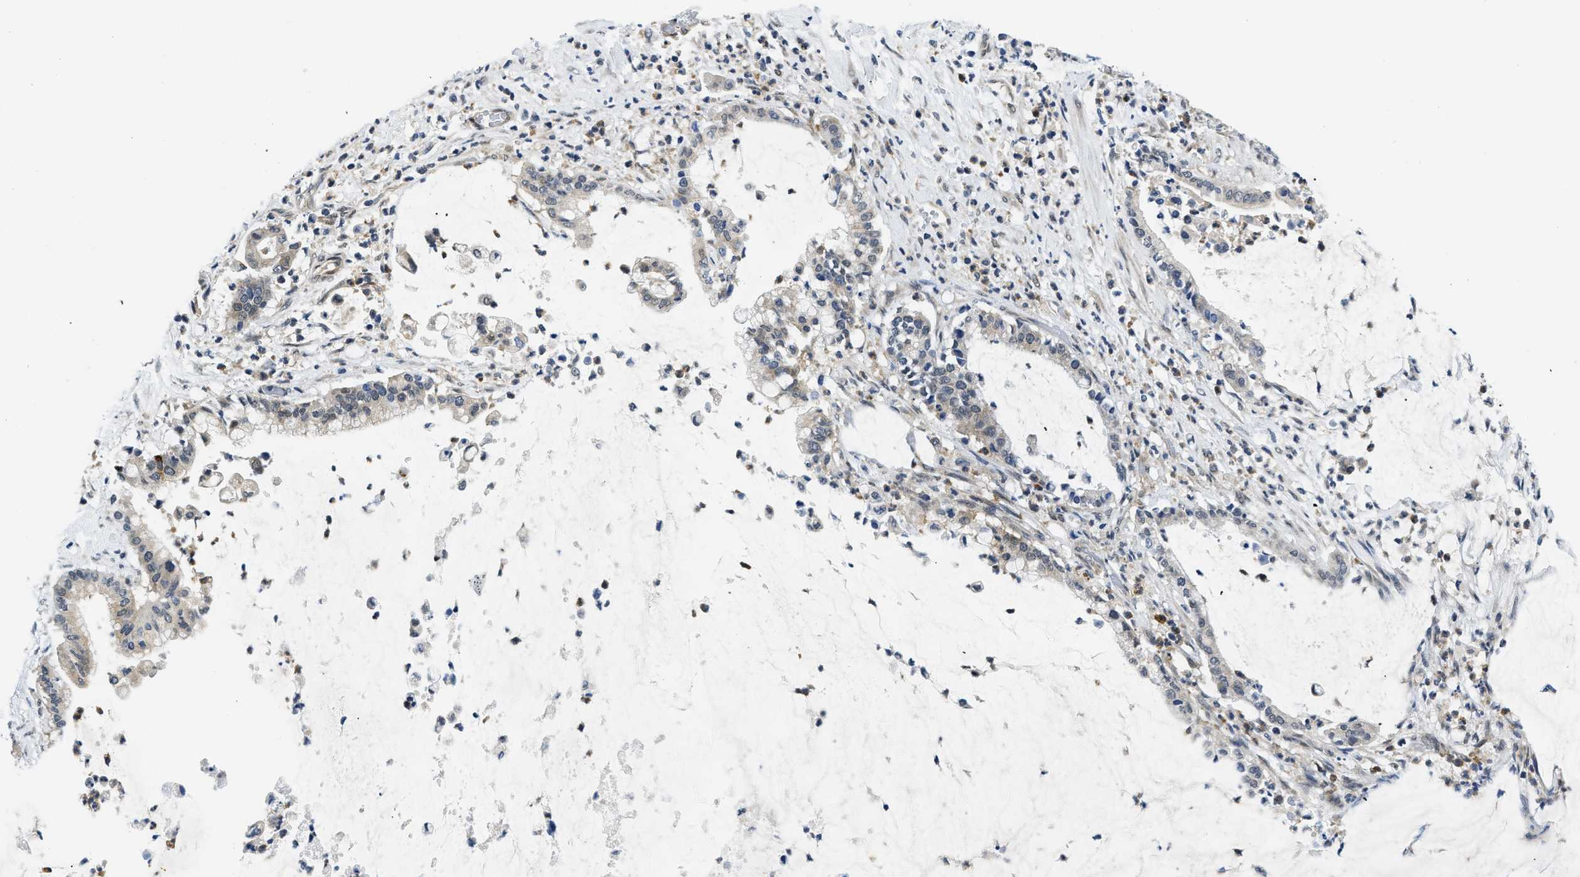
{"staining": {"intensity": "negative", "quantity": "none", "location": "none"}, "tissue": "pancreatic cancer", "cell_type": "Tumor cells", "image_type": "cancer", "snomed": [{"axis": "morphology", "description": "Adenocarcinoma, NOS"}, {"axis": "topography", "description": "Pancreas"}], "caption": "Immunohistochemistry (IHC) image of human adenocarcinoma (pancreatic) stained for a protein (brown), which demonstrates no staining in tumor cells.", "gene": "SMAD4", "patient": {"sex": "male", "age": 41}}